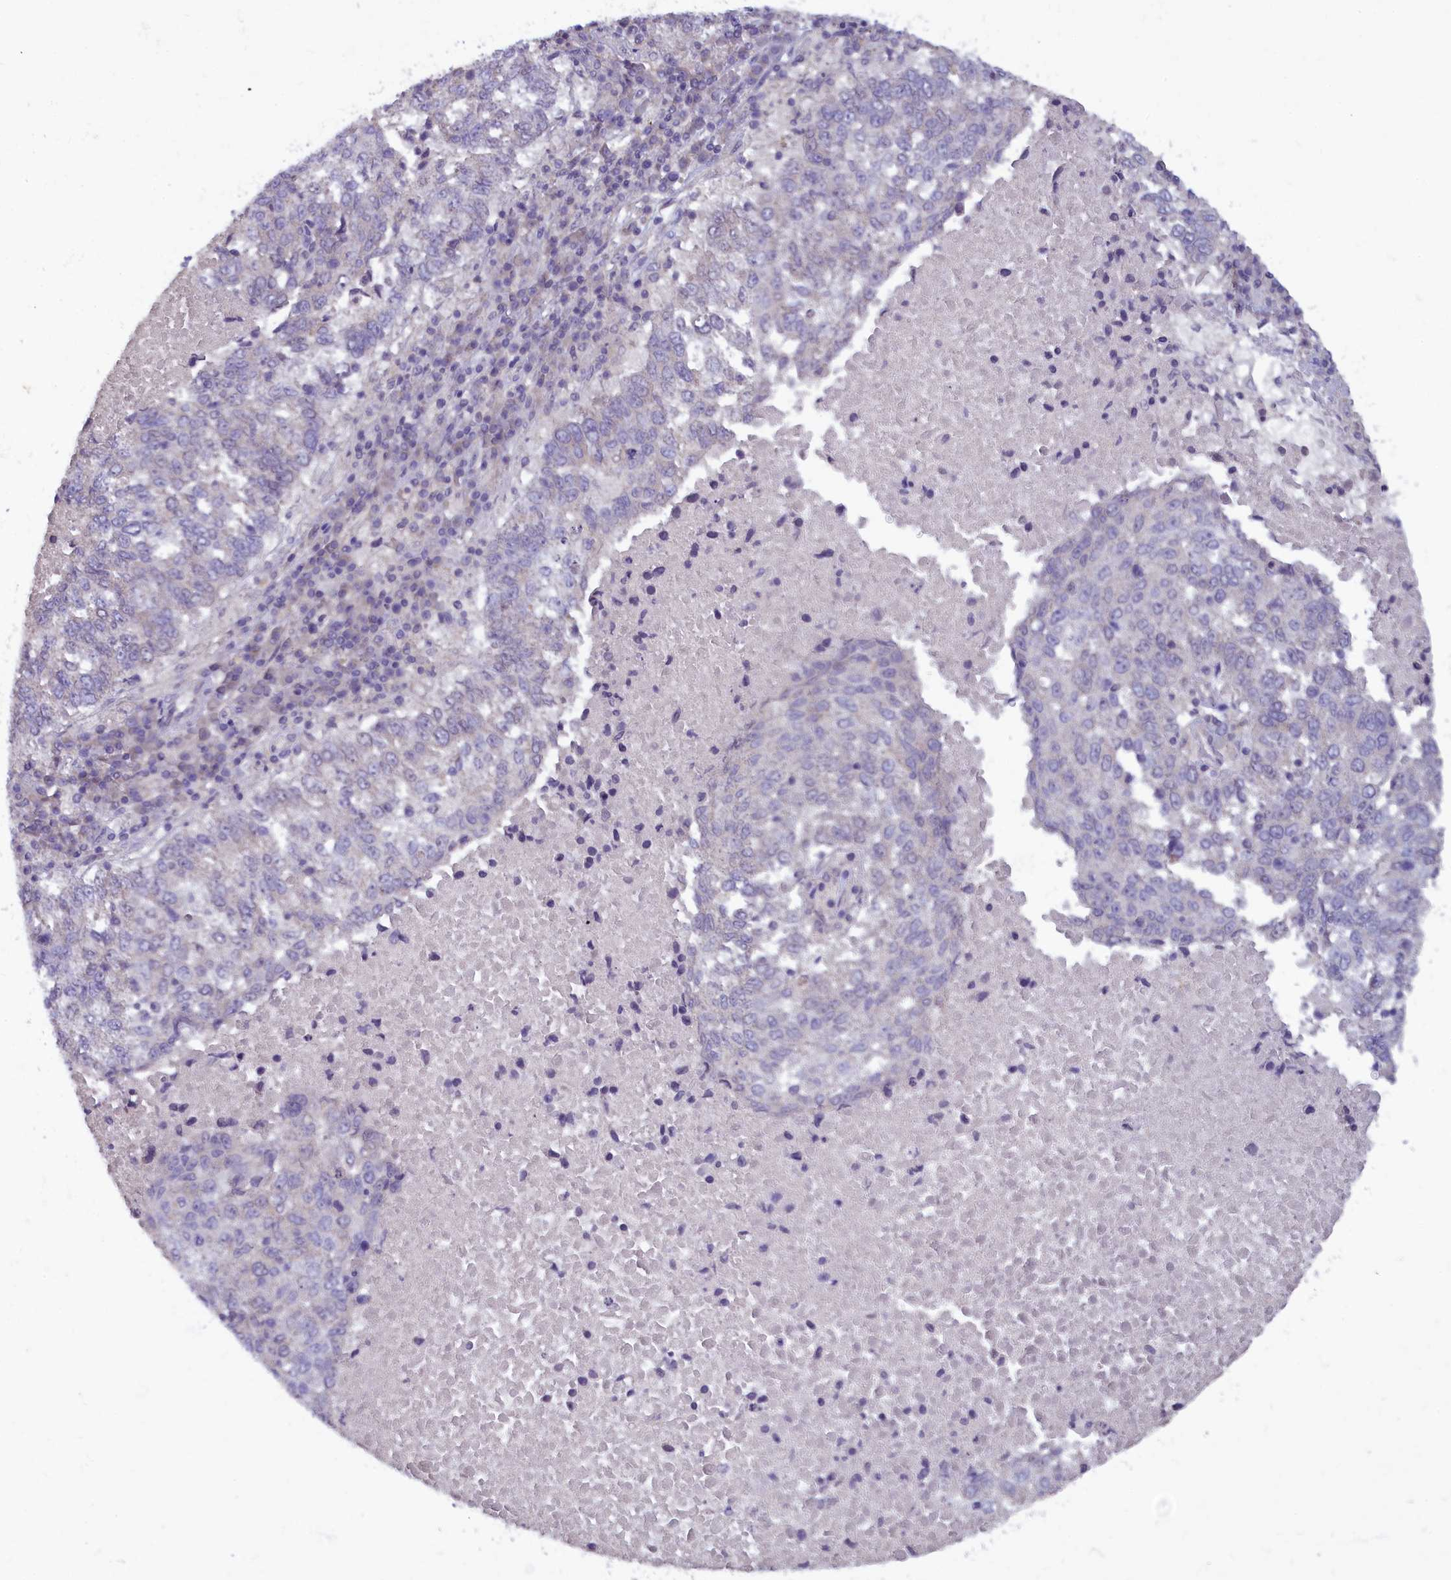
{"staining": {"intensity": "negative", "quantity": "none", "location": "none"}, "tissue": "lung cancer", "cell_type": "Tumor cells", "image_type": "cancer", "snomed": [{"axis": "morphology", "description": "Squamous cell carcinoma, NOS"}, {"axis": "topography", "description": "Lung"}], "caption": "Immunohistochemistry micrograph of human squamous cell carcinoma (lung) stained for a protein (brown), which shows no staining in tumor cells. (DAB (3,3'-diaminobenzidine) IHC with hematoxylin counter stain).", "gene": "NUBP1", "patient": {"sex": "male", "age": 73}}